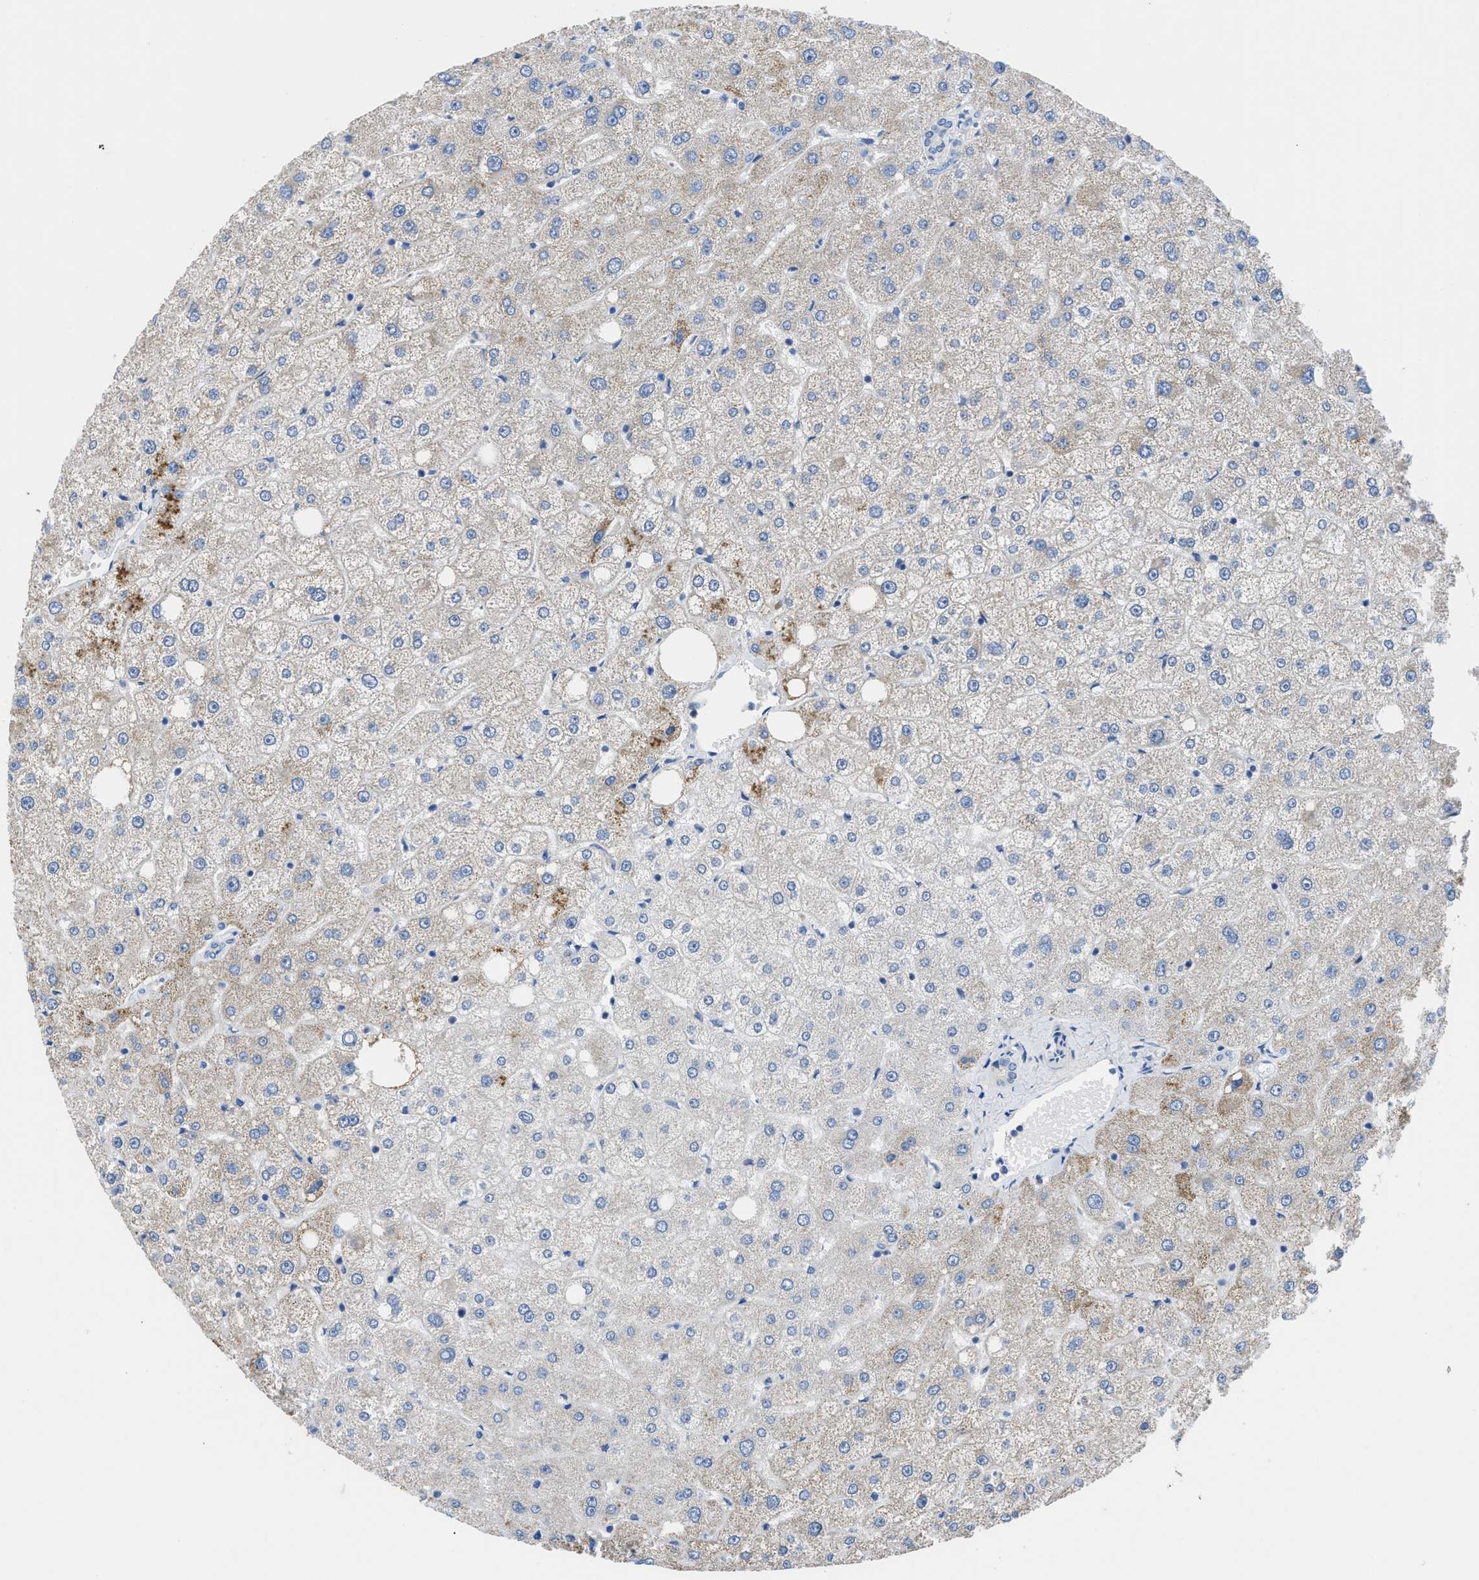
{"staining": {"intensity": "negative", "quantity": "none", "location": "none"}, "tissue": "liver", "cell_type": "Cholangiocytes", "image_type": "normal", "snomed": [{"axis": "morphology", "description": "Normal tissue, NOS"}, {"axis": "topography", "description": "Liver"}], "caption": "Human liver stained for a protein using IHC exhibits no positivity in cholangiocytes.", "gene": "OR9K2", "patient": {"sex": "male", "age": 73}}